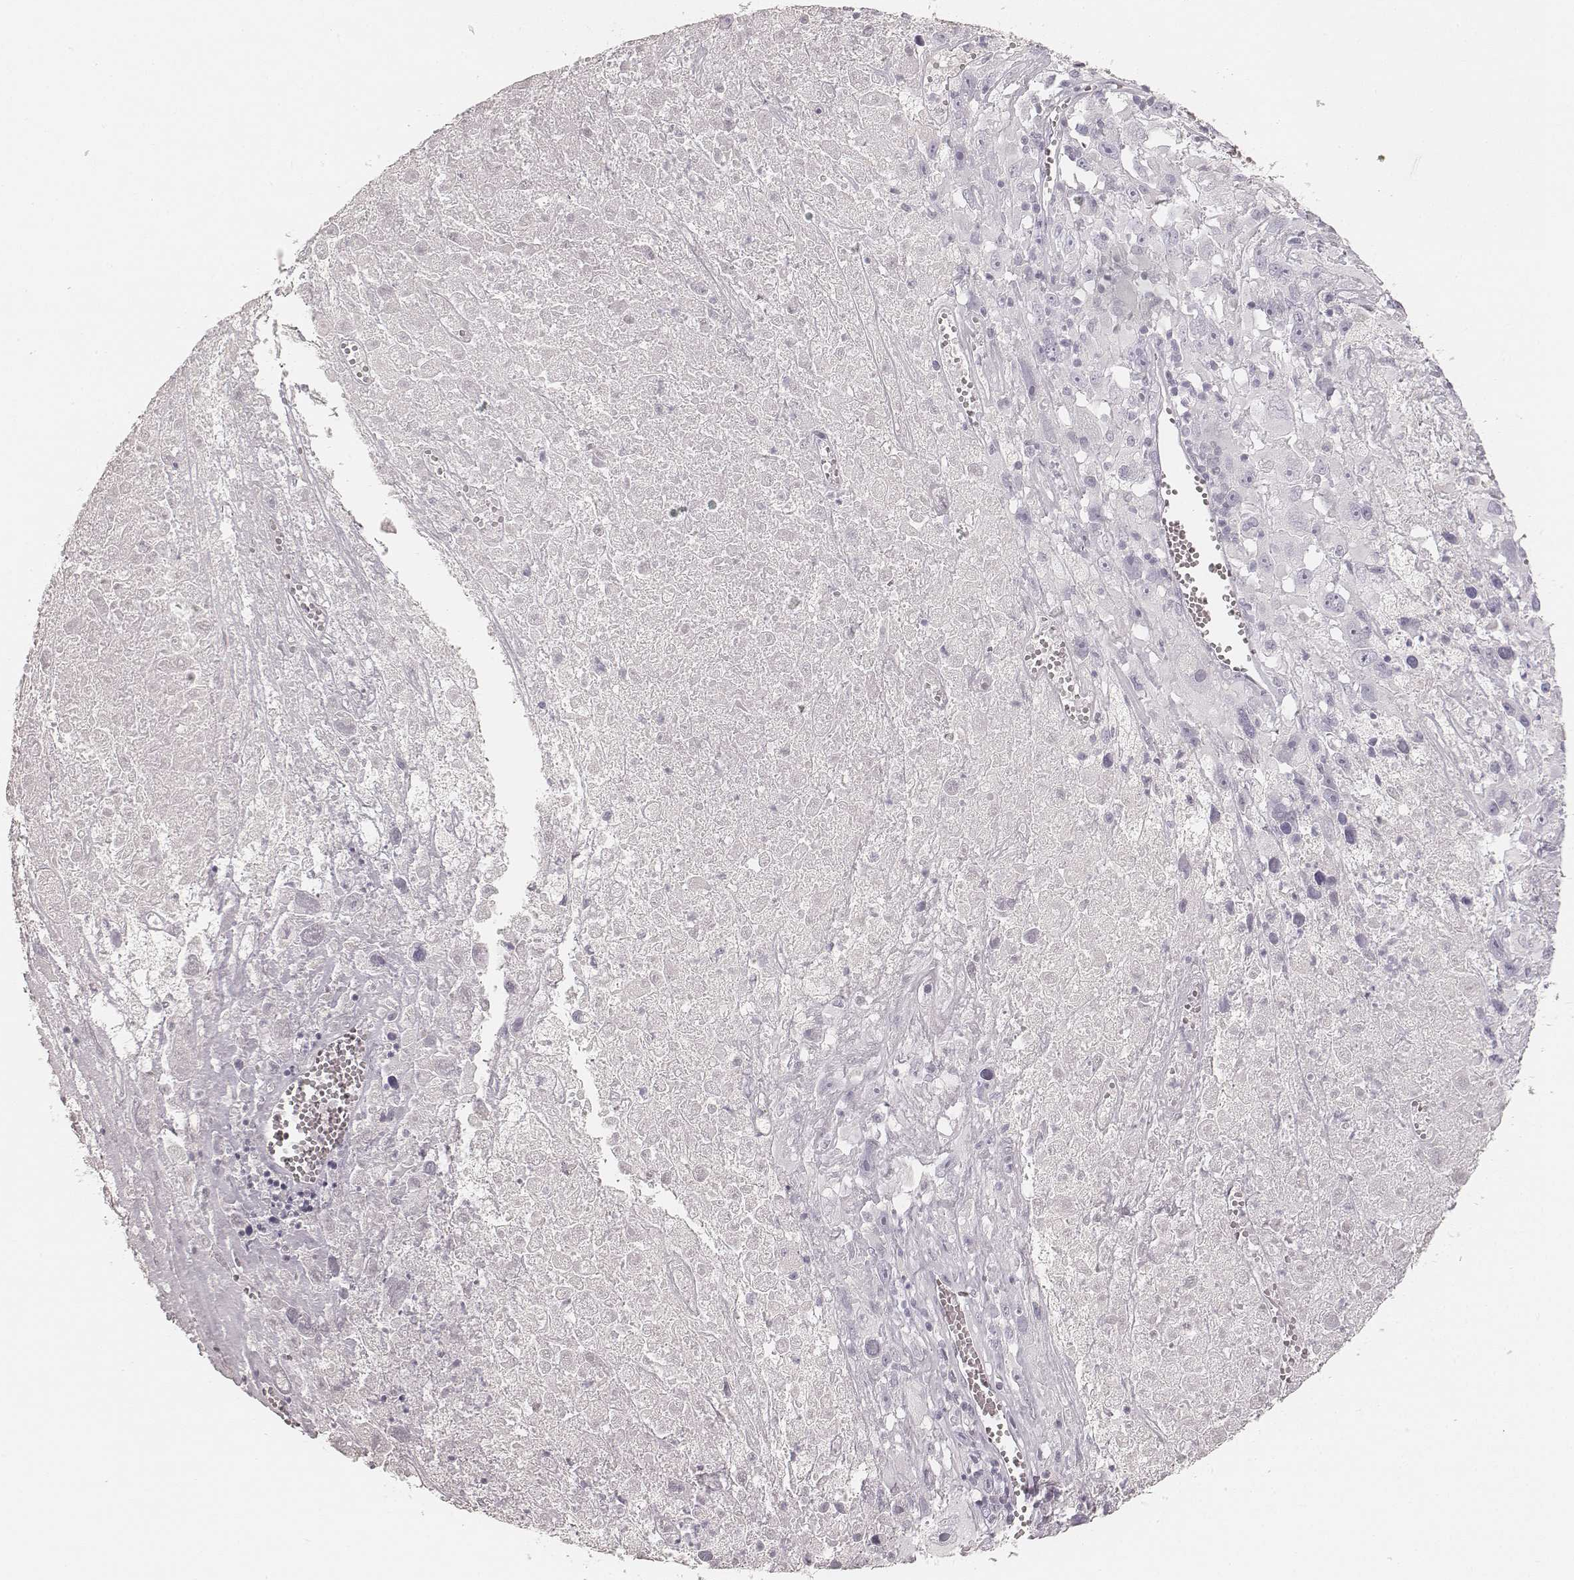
{"staining": {"intensity": "negative", "quantity": "none", "location": "none"}, "tissue": "melanoma", "cell_type": "Tumor cells", "image_type": "cancer", "snomed": [{"axis": "morphology", "description": "Malignant melanoma, Metastatic site"}, {"axis": "topography", "description": "Lymph node"}], "caption": "A micrograph of malignant melanoma (metastatic site) stained for a protein shows no brown staining in tumor cells.", "gene": "KRT31", "patient": {"sex": "male", "age": 50}}